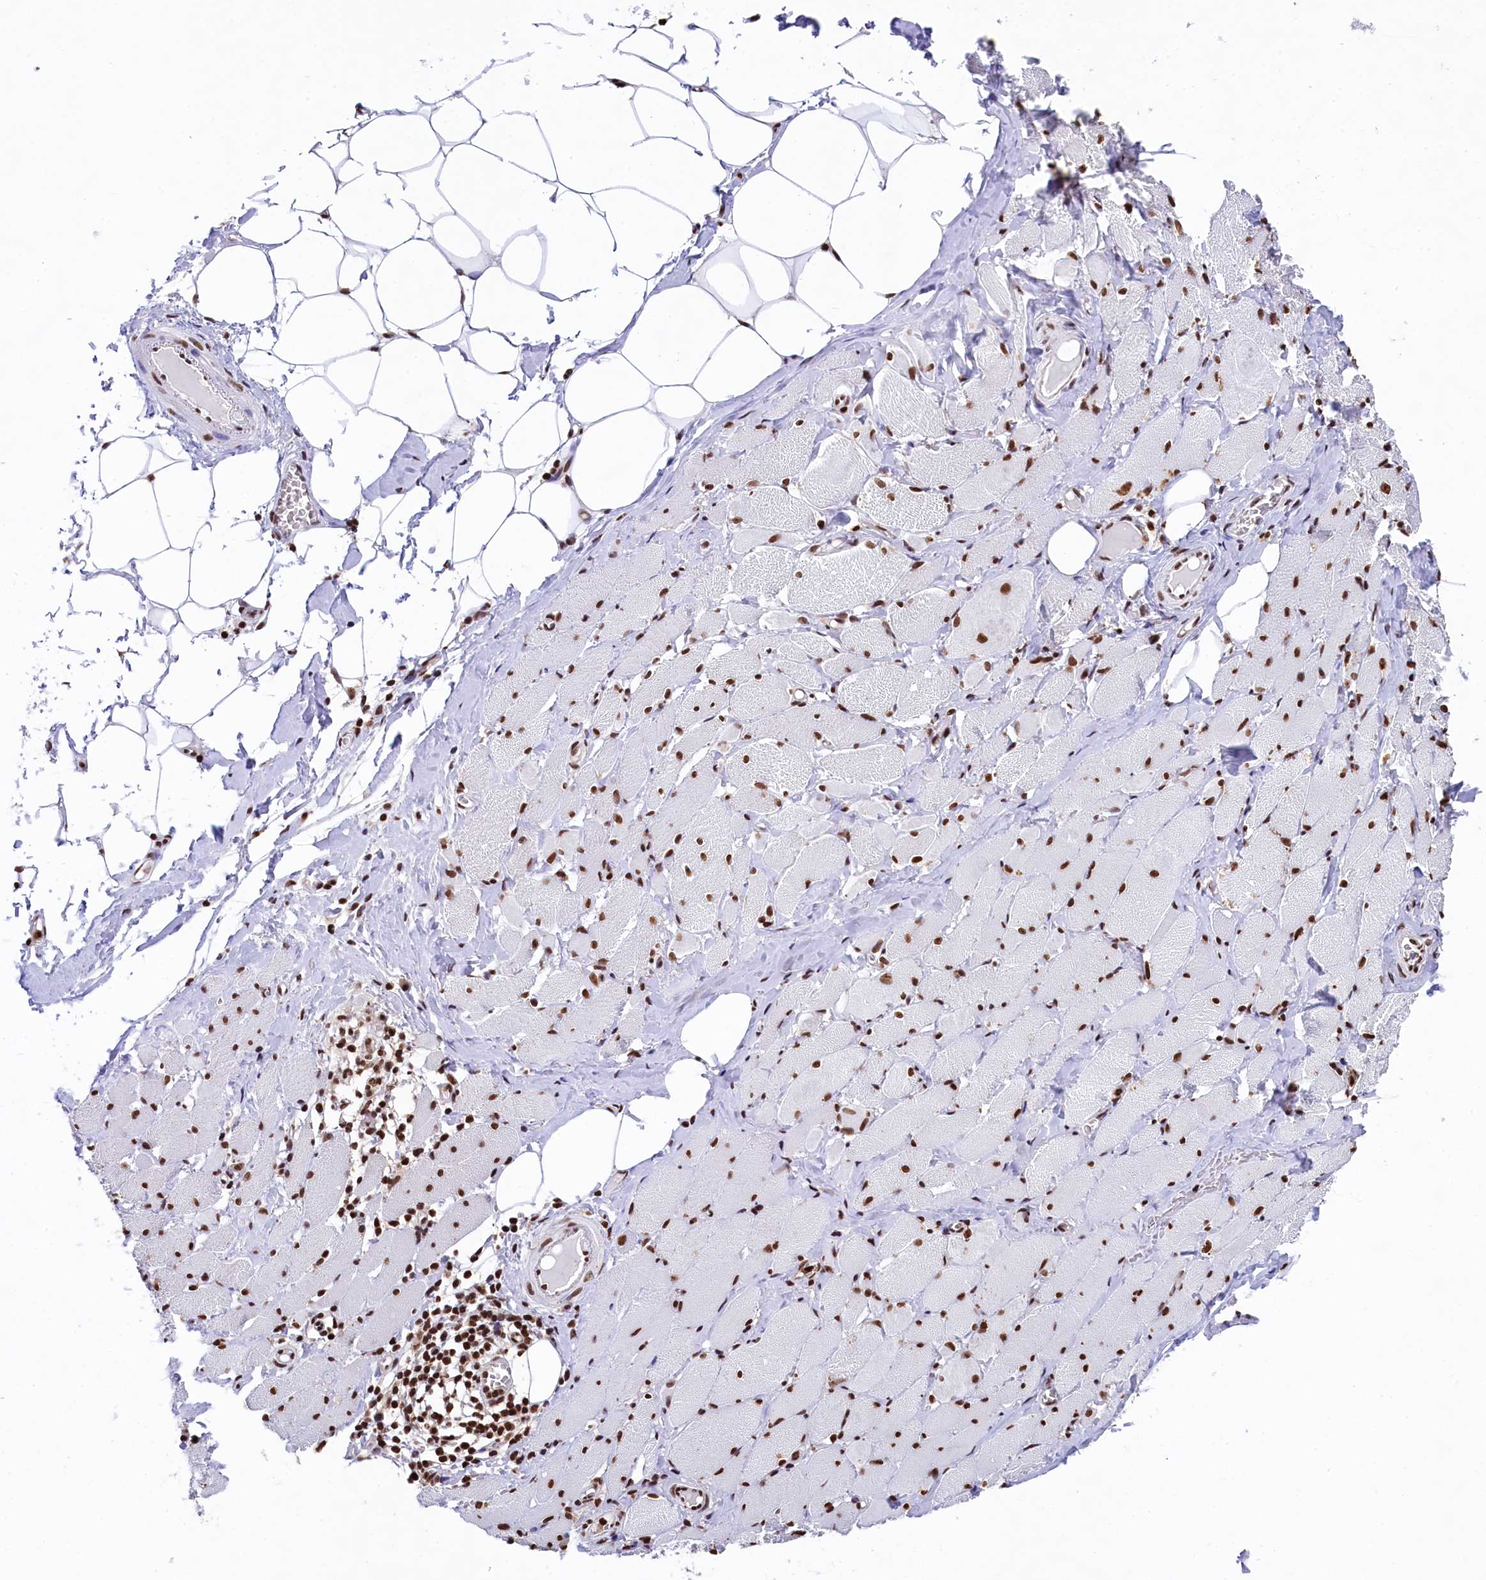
{"staining": {"intensity": "strong", "quantity": ">75%", "location": "nuclear"}, "tissue": "skeletal muscle", "cell_type": "Myocytes", "image_type": "normal", "snomed": [{"axis": "morphology", "description": "Normal tissue, NOS"}, {"axis": "morphology", "description": "Basal cell carcinoma"}, {"axis": "topography", "description": "Skeletal muscle"}], "caption": "DAB immunohistochemical staining of benign skeletal muscle displays strong nuclear protein expression in approximately >75% of myocytes. (IHC, brightfield microscopy, high magnification).", "gene": "SNRPD2", "patient": {"sex": "female", "age": 64}}